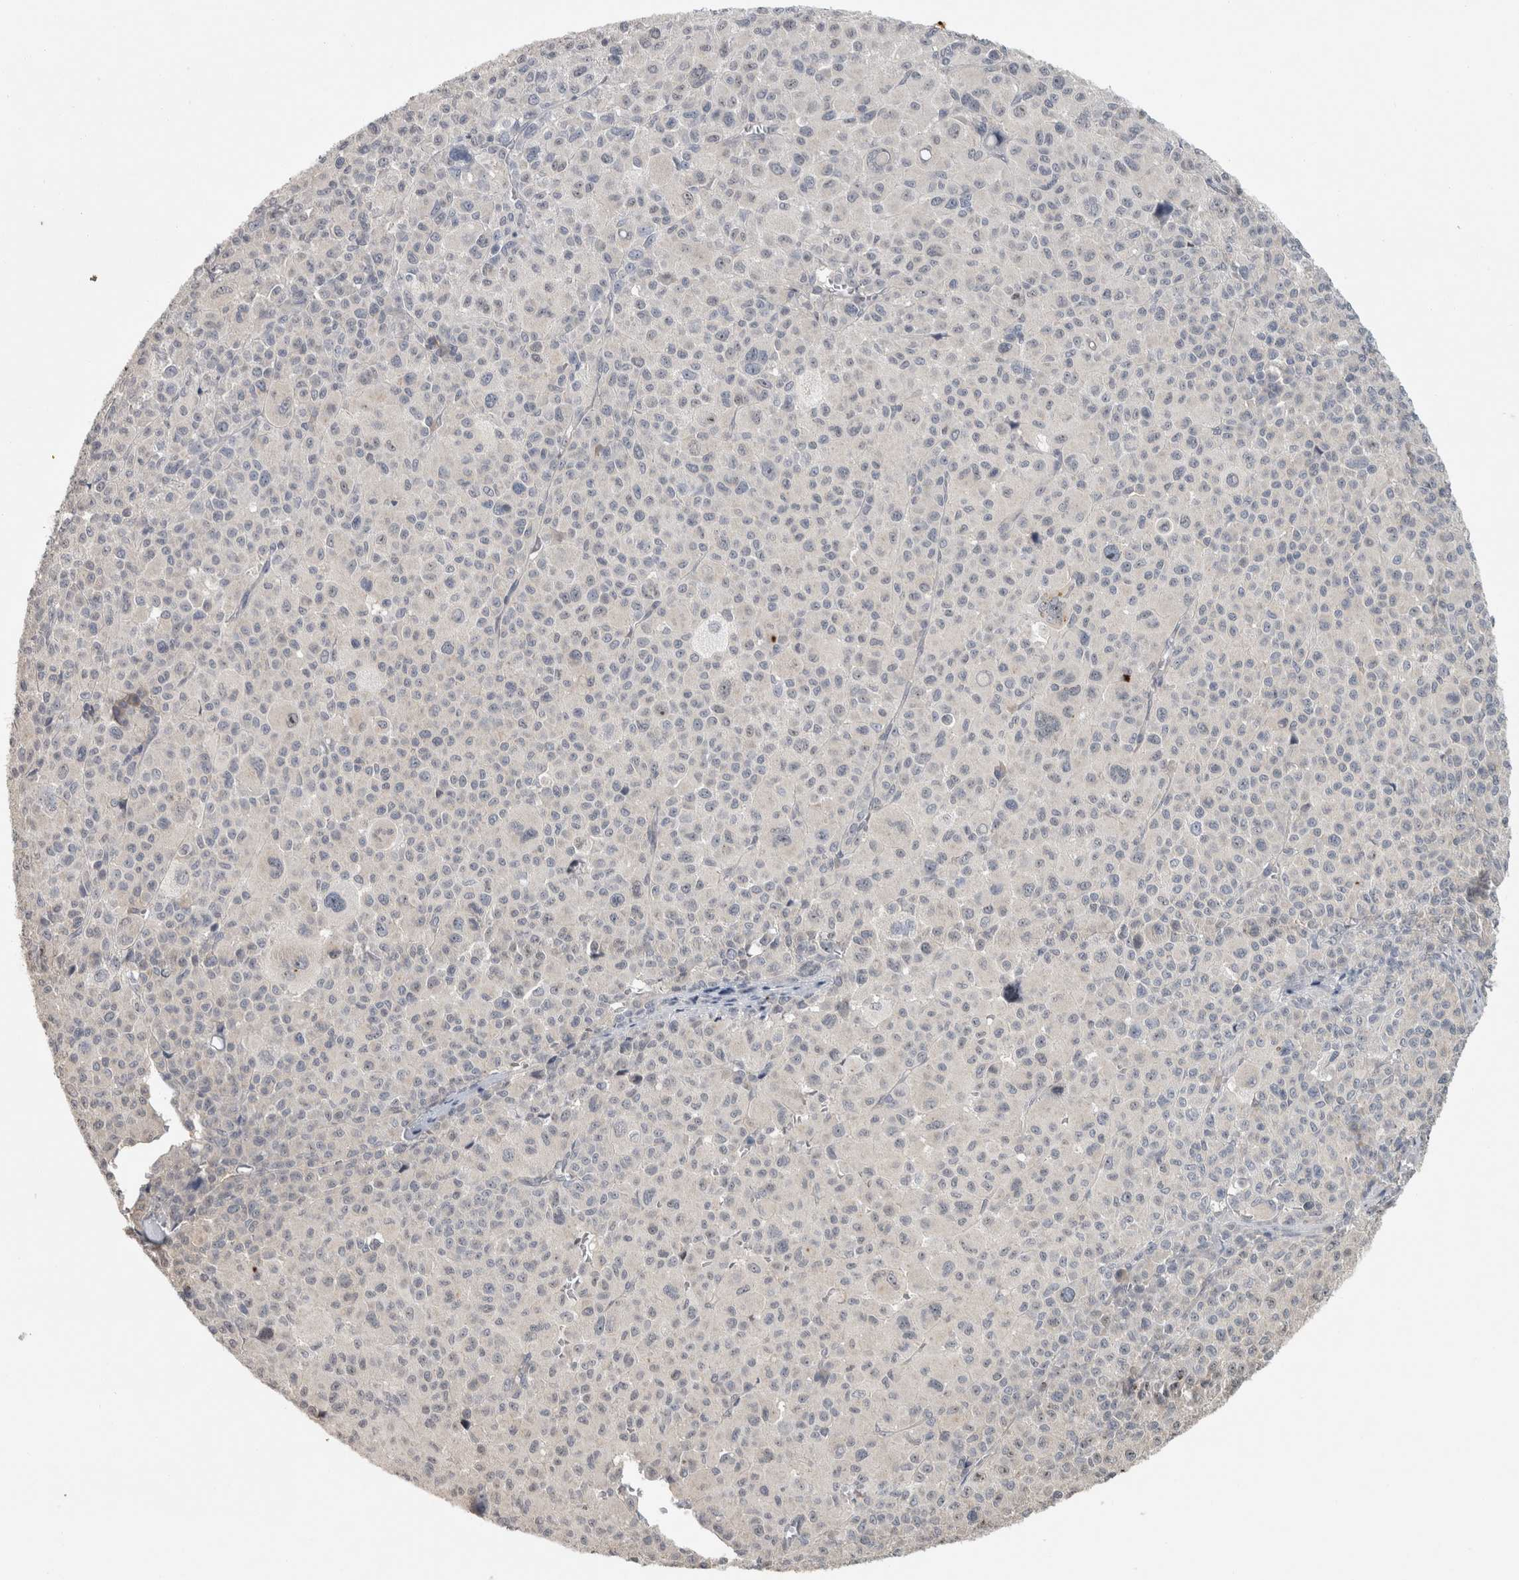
{"staining": {"intensity": "negative", "quantity": "none", "location": "none"}, "tissue": "melanoma", "cell_type": "Tumor cells", "image_type": "cancer", "snomed": [{"axis": "morphology", "description": "Malignant melanoma, Metastatic site"}, {"axis": "topography", "description": "Skin"}], "caption": "Immunohistochemistry (IHC) of human malignant melanoma (metastatic site) displays no positivity in tumor cells.", "gene": "RBM28", "patient": {"sex": "female", "age": 74}}